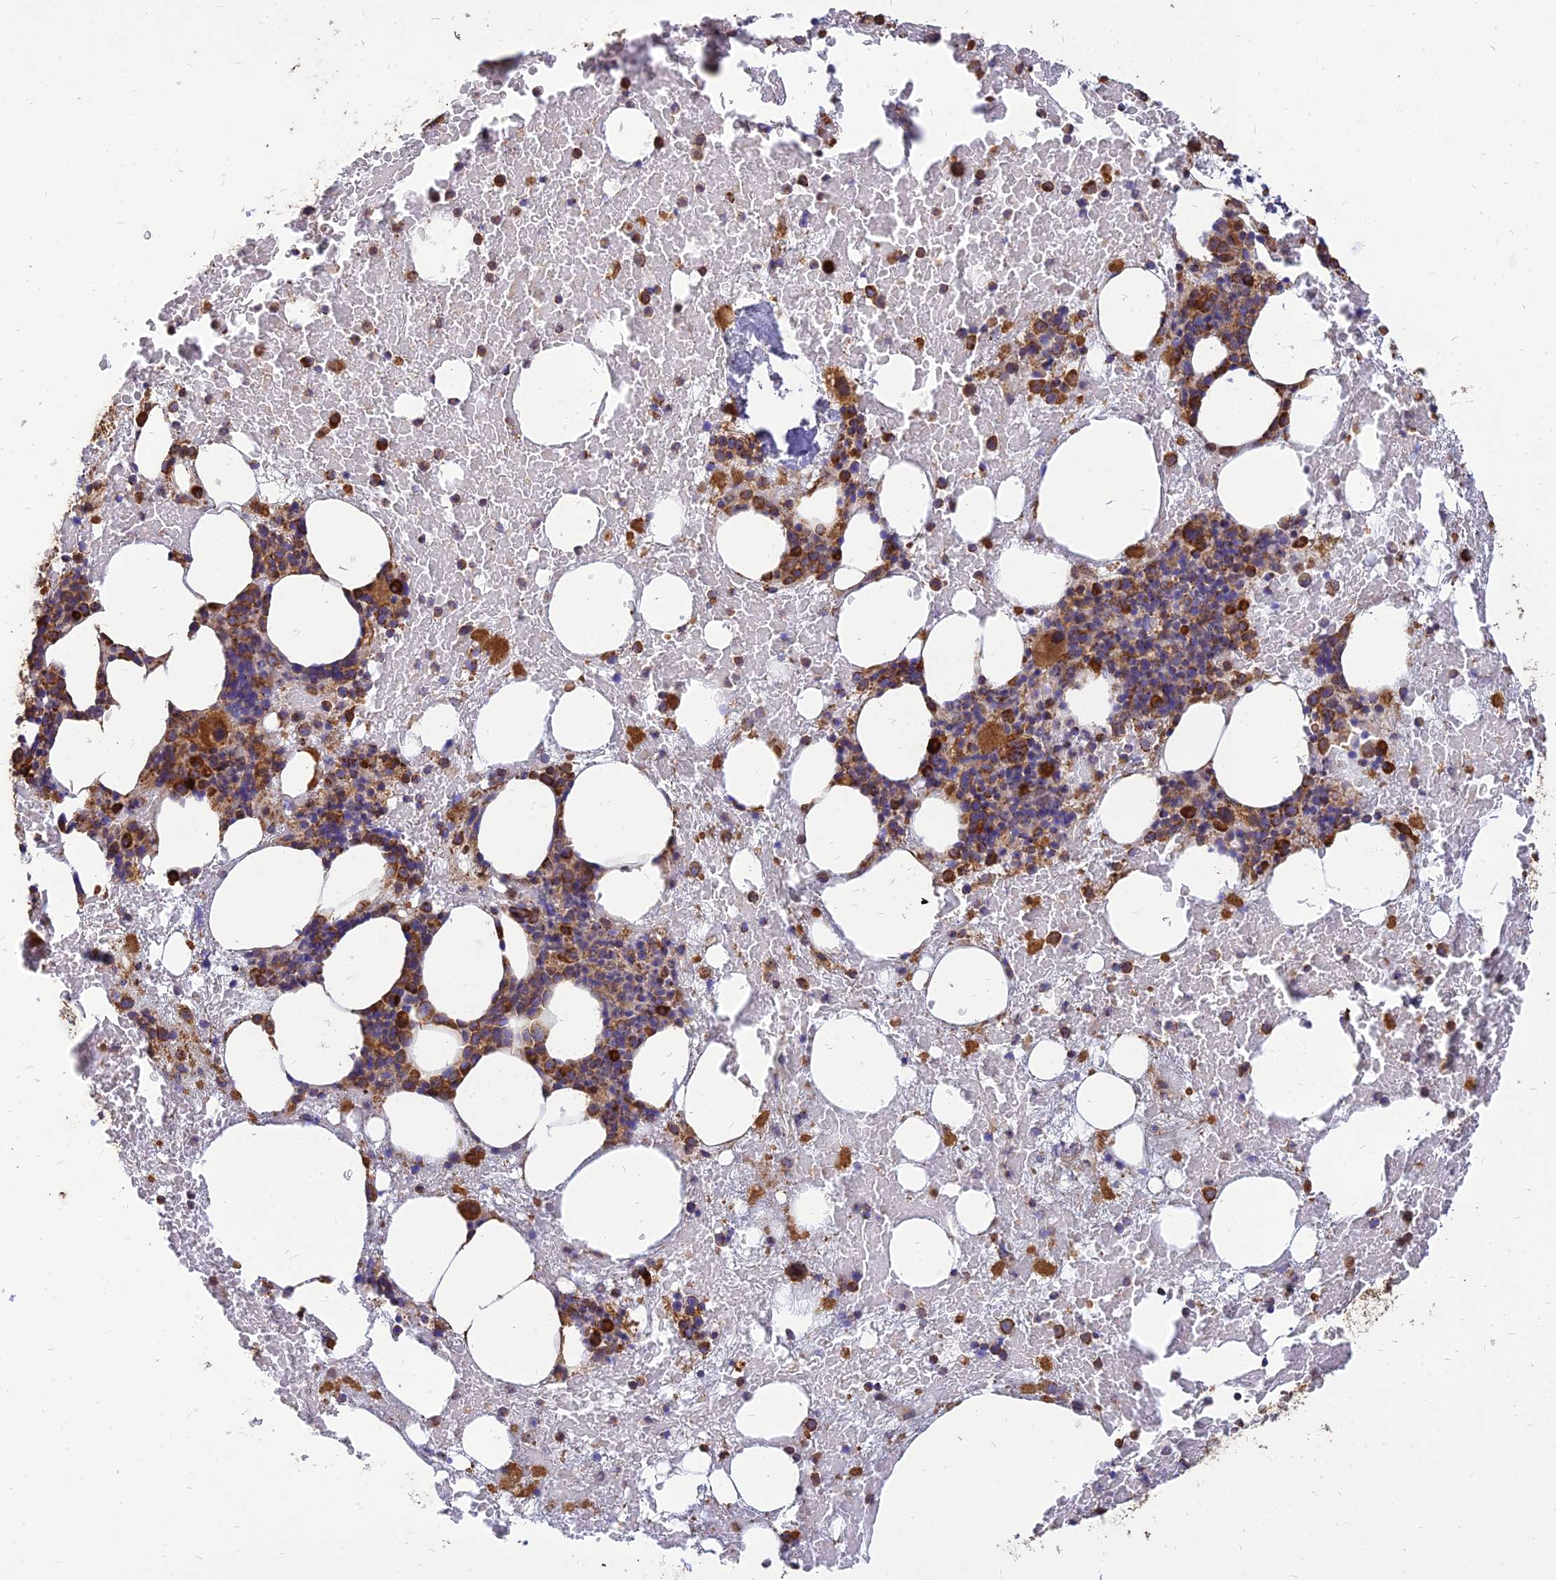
{"staining": {"intensity": "strong", "quantity": "25%-75%", "location": "cytoplasmic/membranous"}, "tissue": "bone marrow", "cell_type": "Hematopoietic cells", "image_type": "normal", "snomed": [{"axis": "morphology", "description": "Normal tissue, NOS"}, {"axis": "topography", "description": "Bone marrow"}], "caption": "Immunohistochemistry of normal bone marrow exhibits high levels of strong cytoplasmic/membranous expression in about 25%-75% of hematopoietic cells.", "gene": "THUMPD2", "patient": {"sex": "male", "age": 72}}